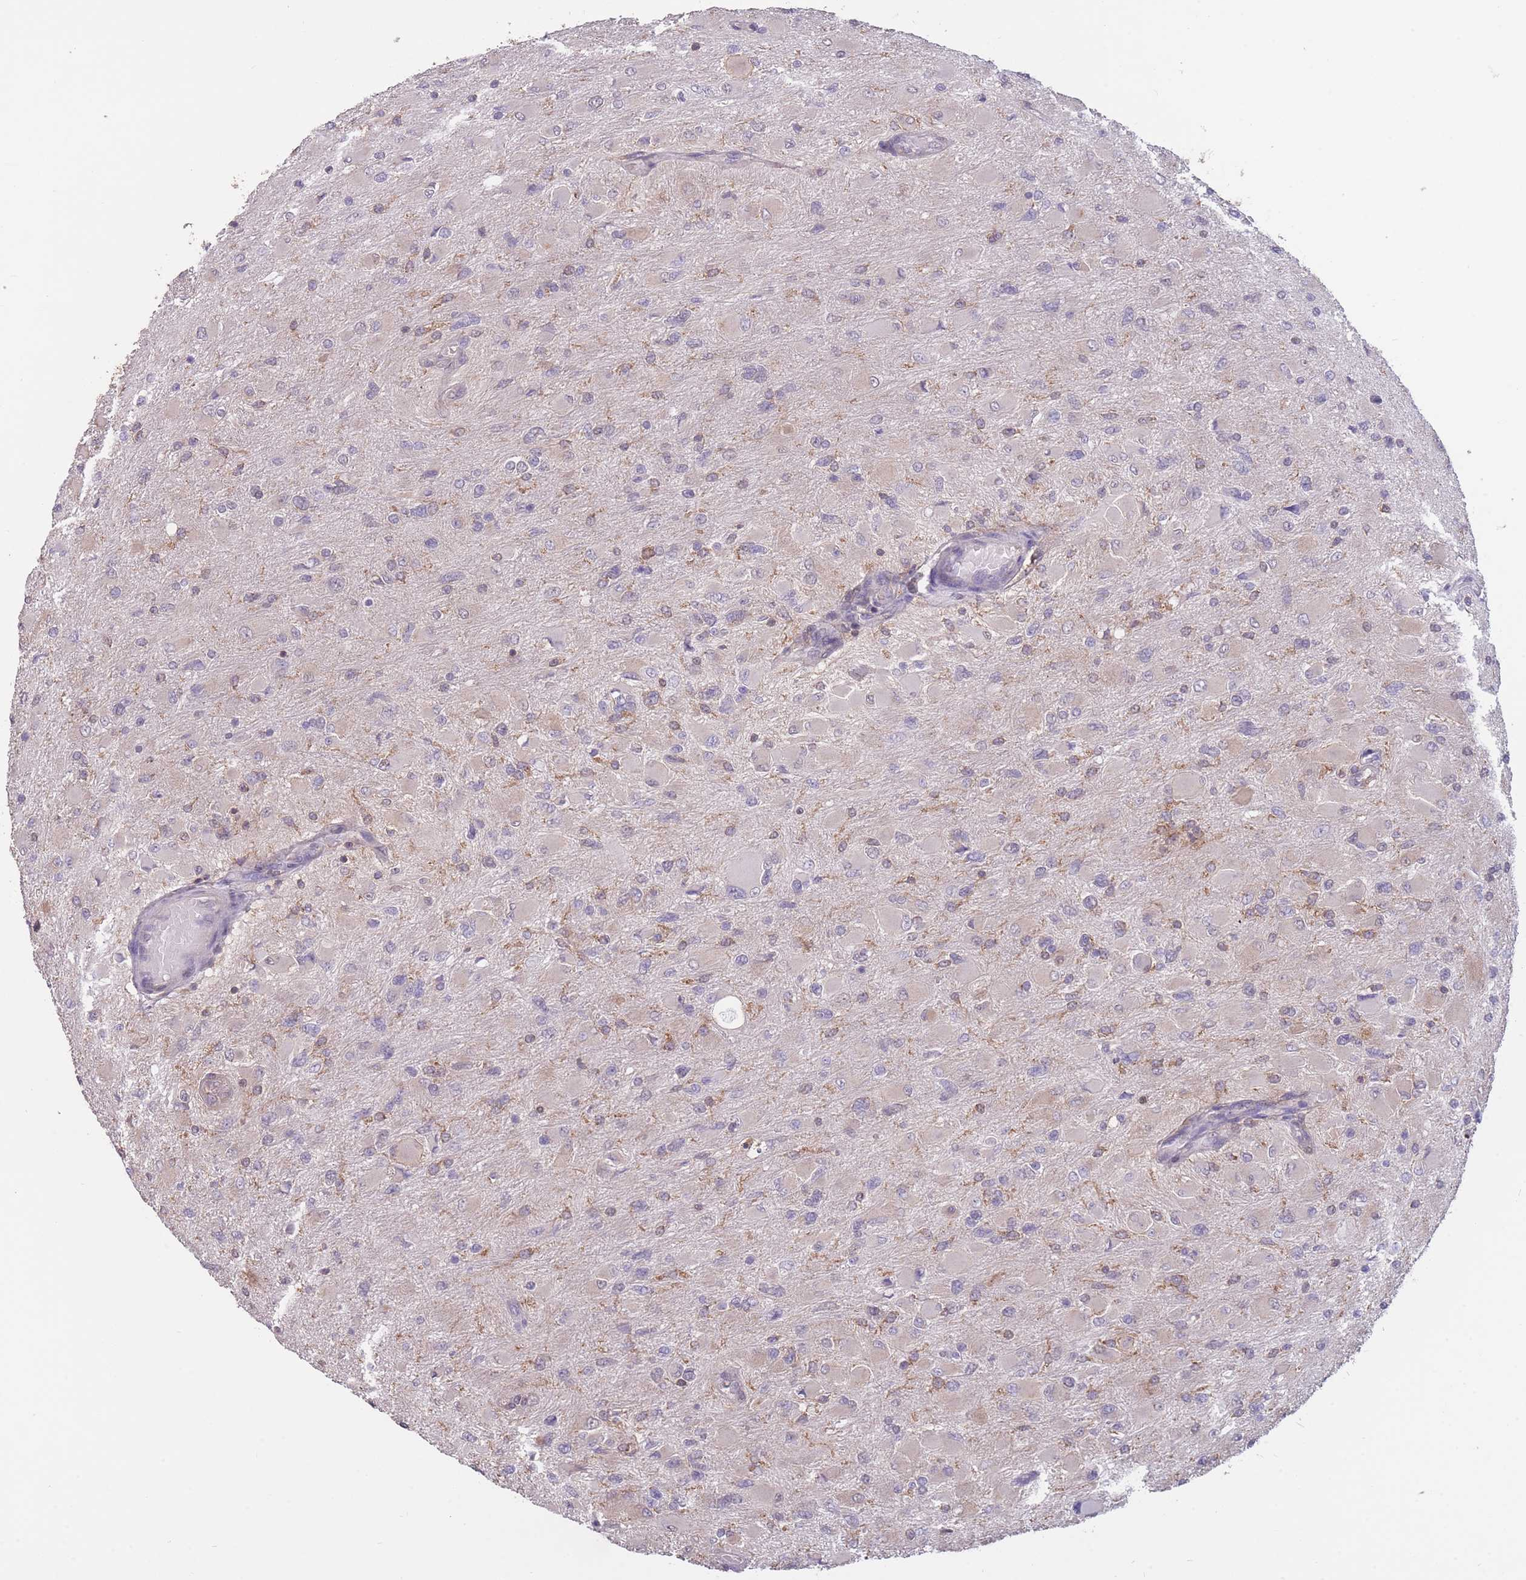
{"staining": {"intensity": "negative", "quantity": "none", "location": "none"}, "tissue": "glioma", "cell_type": "Tumor cells", "image_type": "cancer", "snomed": [{"axis": "morphology", "description": "Glioma, malignant, High grade"}, {"axis": "topography", "description": "Cerebral cortex"}], "caption": "There is no significant expression in tumor cells of glioma. (DAB IHC with hematoxylin counter stain).", "gene": "GMIP", "patient": {"sex": "female", "age": 36}}